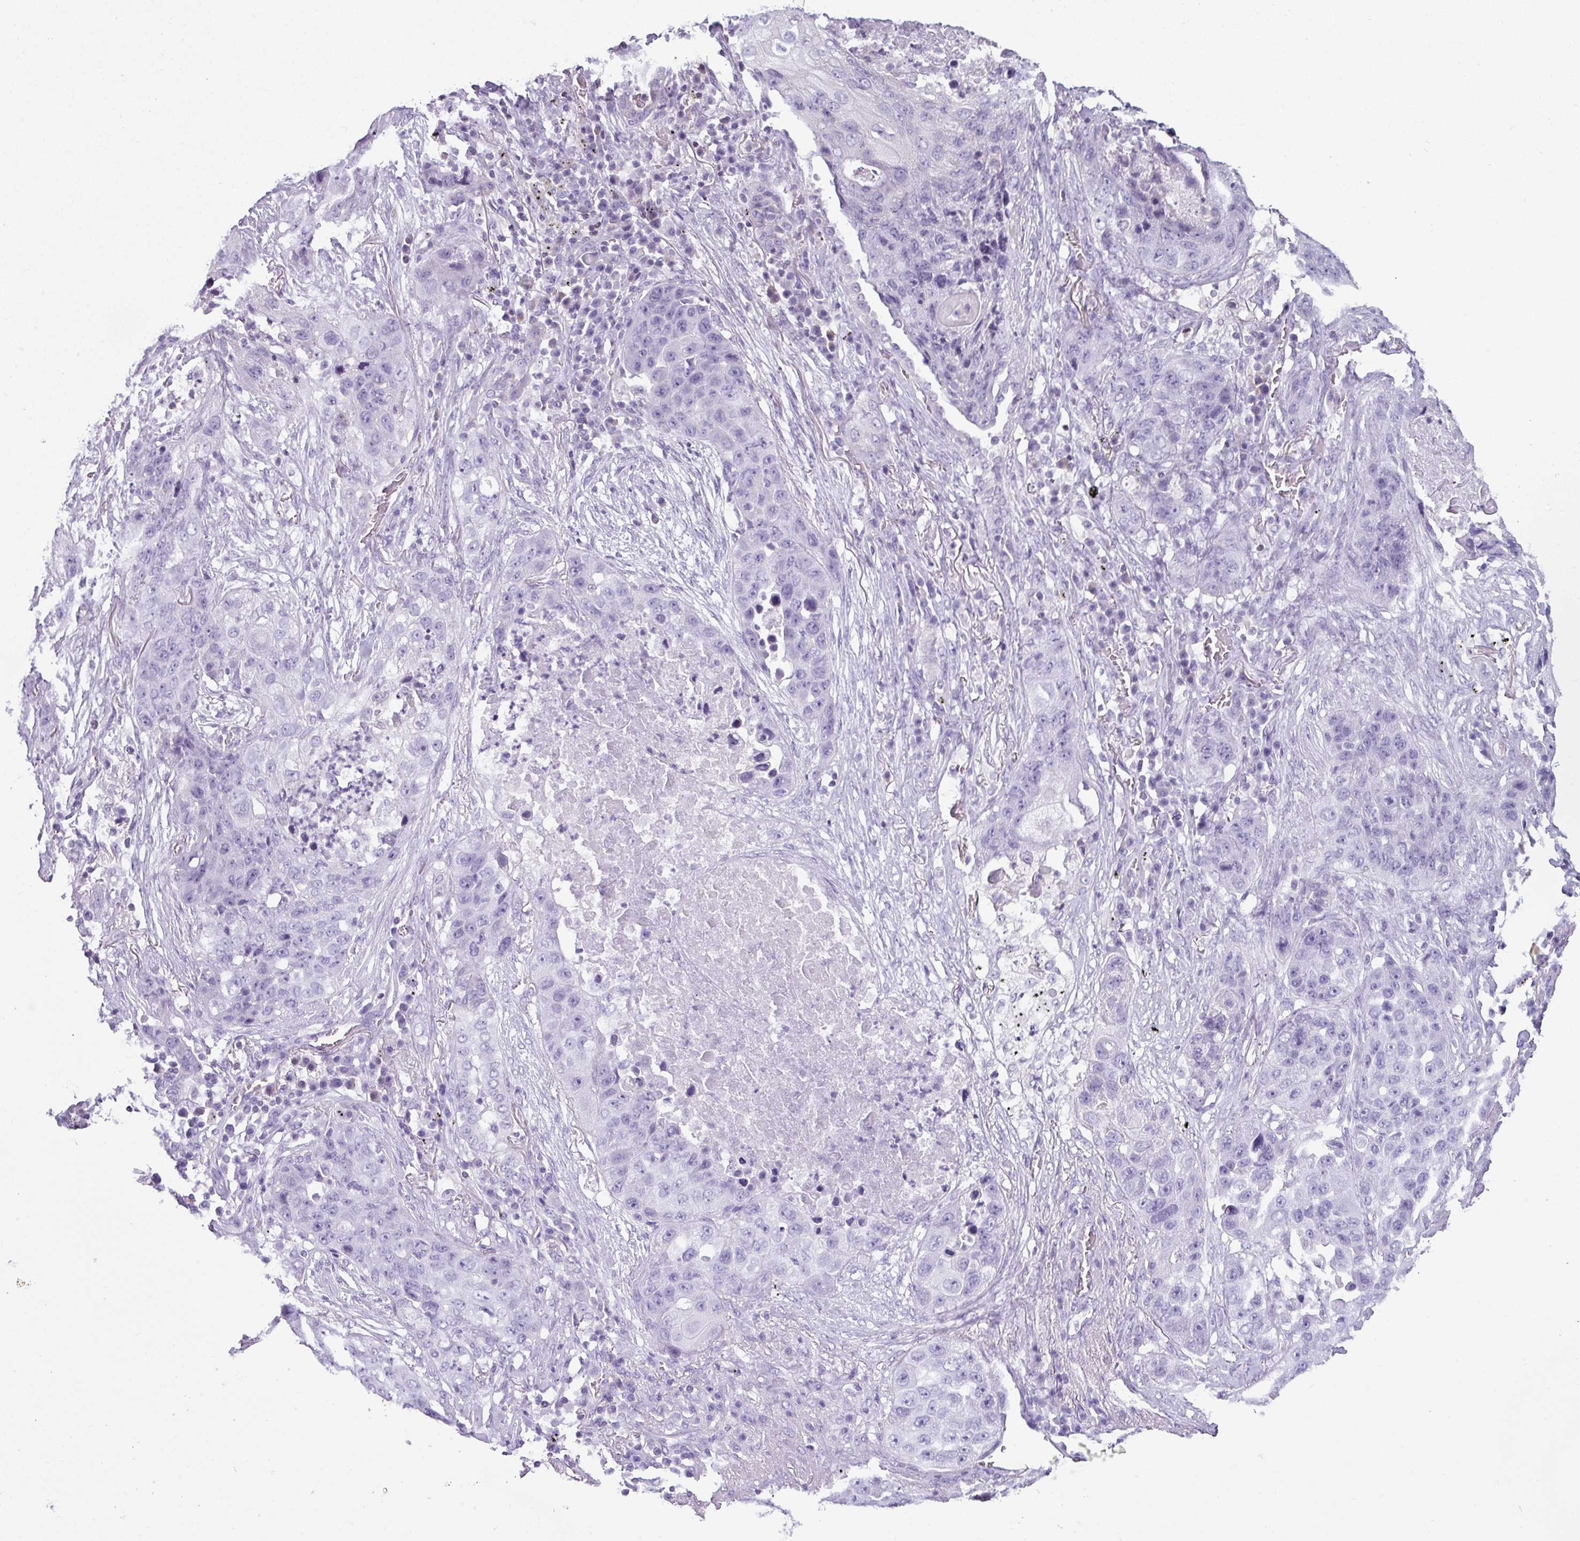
{"staining": {"intensity": "negative", "quantity": "none", "location": "none"}, "tissue": "lung cancer", "cell_type": "Tumor cells", "image_type": "cancer", "snomed": [{"axis": "morphology", "description": "Squamous cell carcinoma, NOS"}, {"axis": "topography", "description": "Lung"}], "caption": "An image of human lung squamous cell carcinoma is negative for staining in tumor cells.", "gene": "STAT5A", "patient": {"sex": "female", "age": 63}}